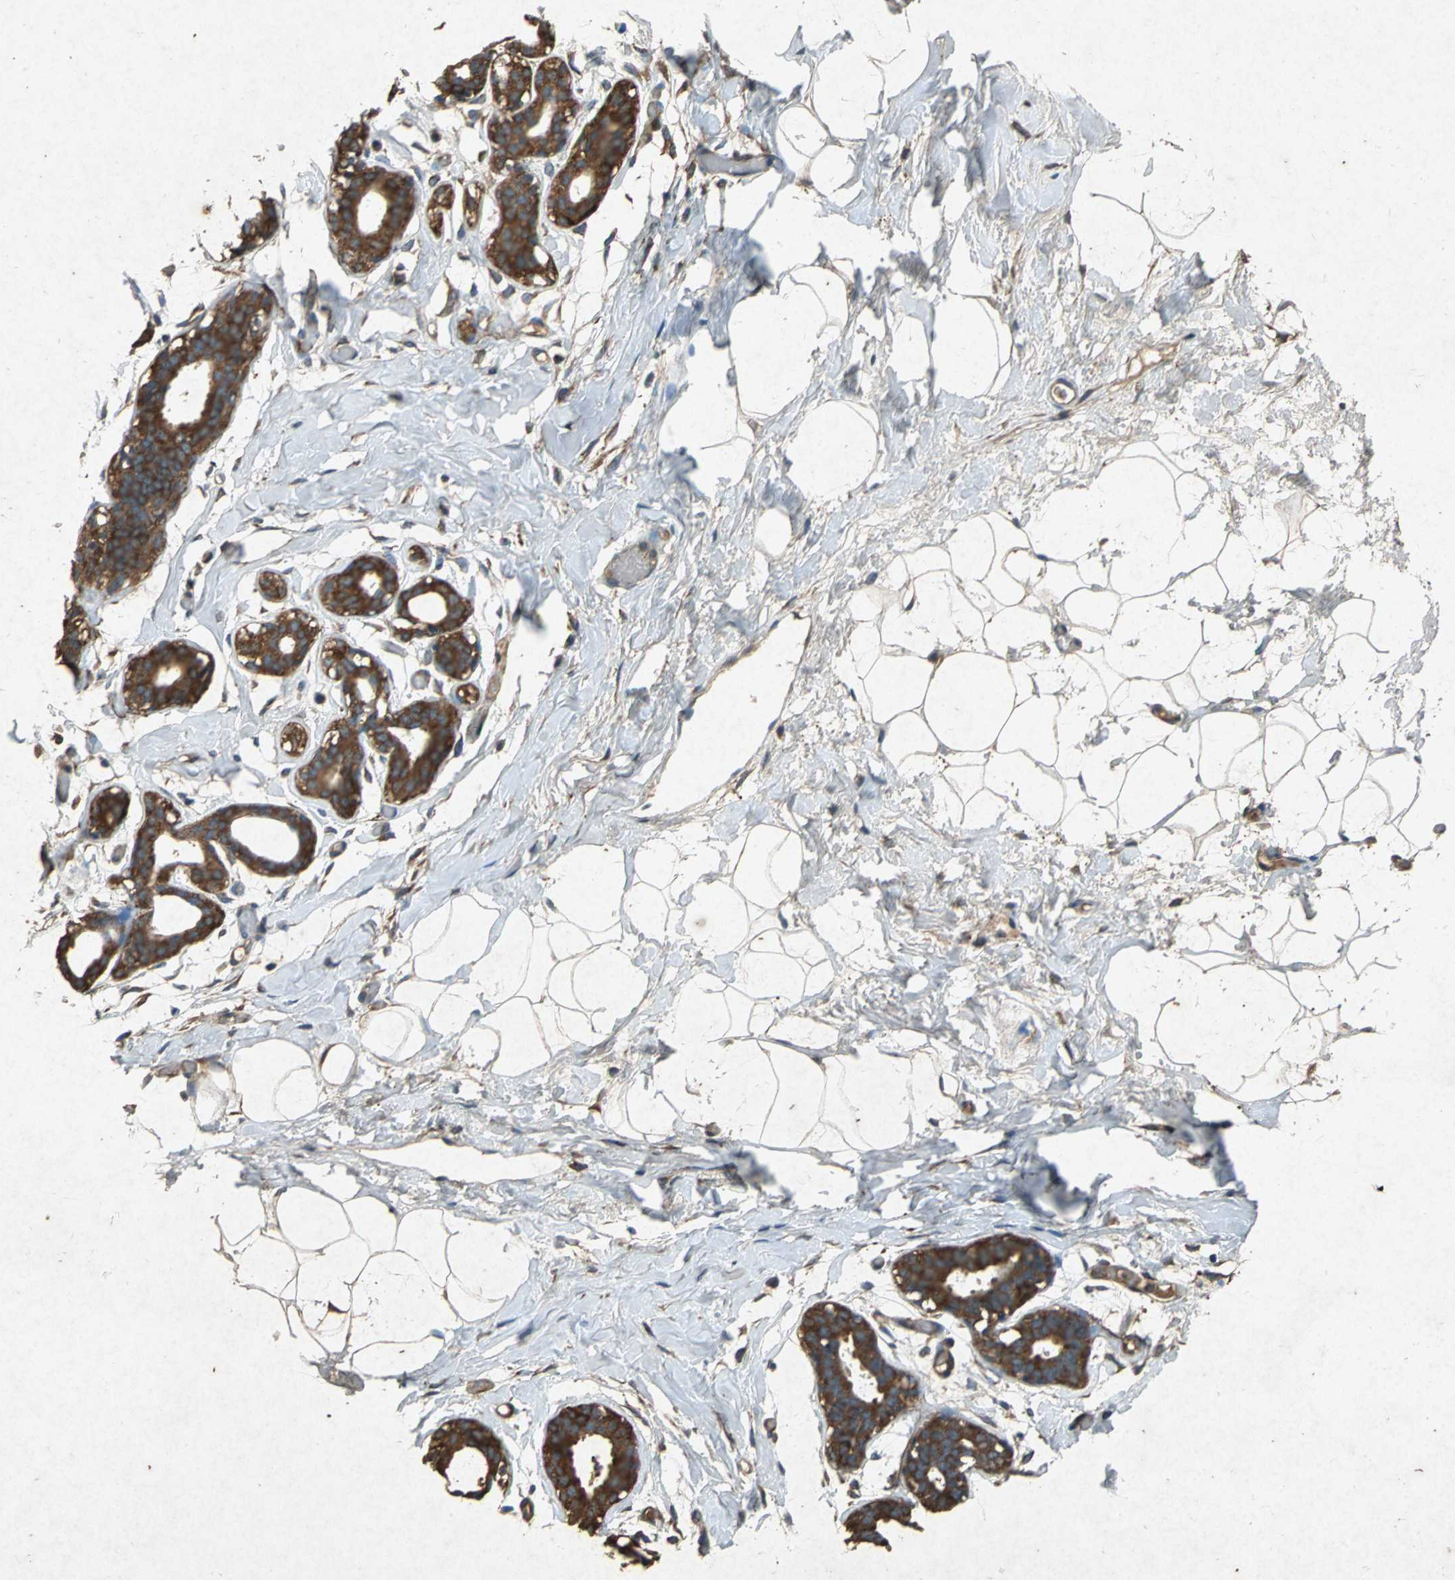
{"staining": {"intensity": "weak", "quantity": "25%-75%", "location": "cytoplasmic/membranous"}, "tissue": "adipose tissue", "cell_type": "Adipocytes", "image_type": "normal", "snomed": [{"axis": "morphology", "description": "Normal tissue, NOS"}, {"axis": "topography", "description": "Breast"}, {"axis": "topography", "description": "Soft tissue"}], "caption": "The micrograph displays a brown stain indicating the presence of a protein in the cytoplasmic/membranous of adipocytes in adipose tissue. The protein of interest is shown in brown color, while the nuclei are stained blue.", "gene": "HSP90AB1", "patient": {"sex": "female", "age": 25}}